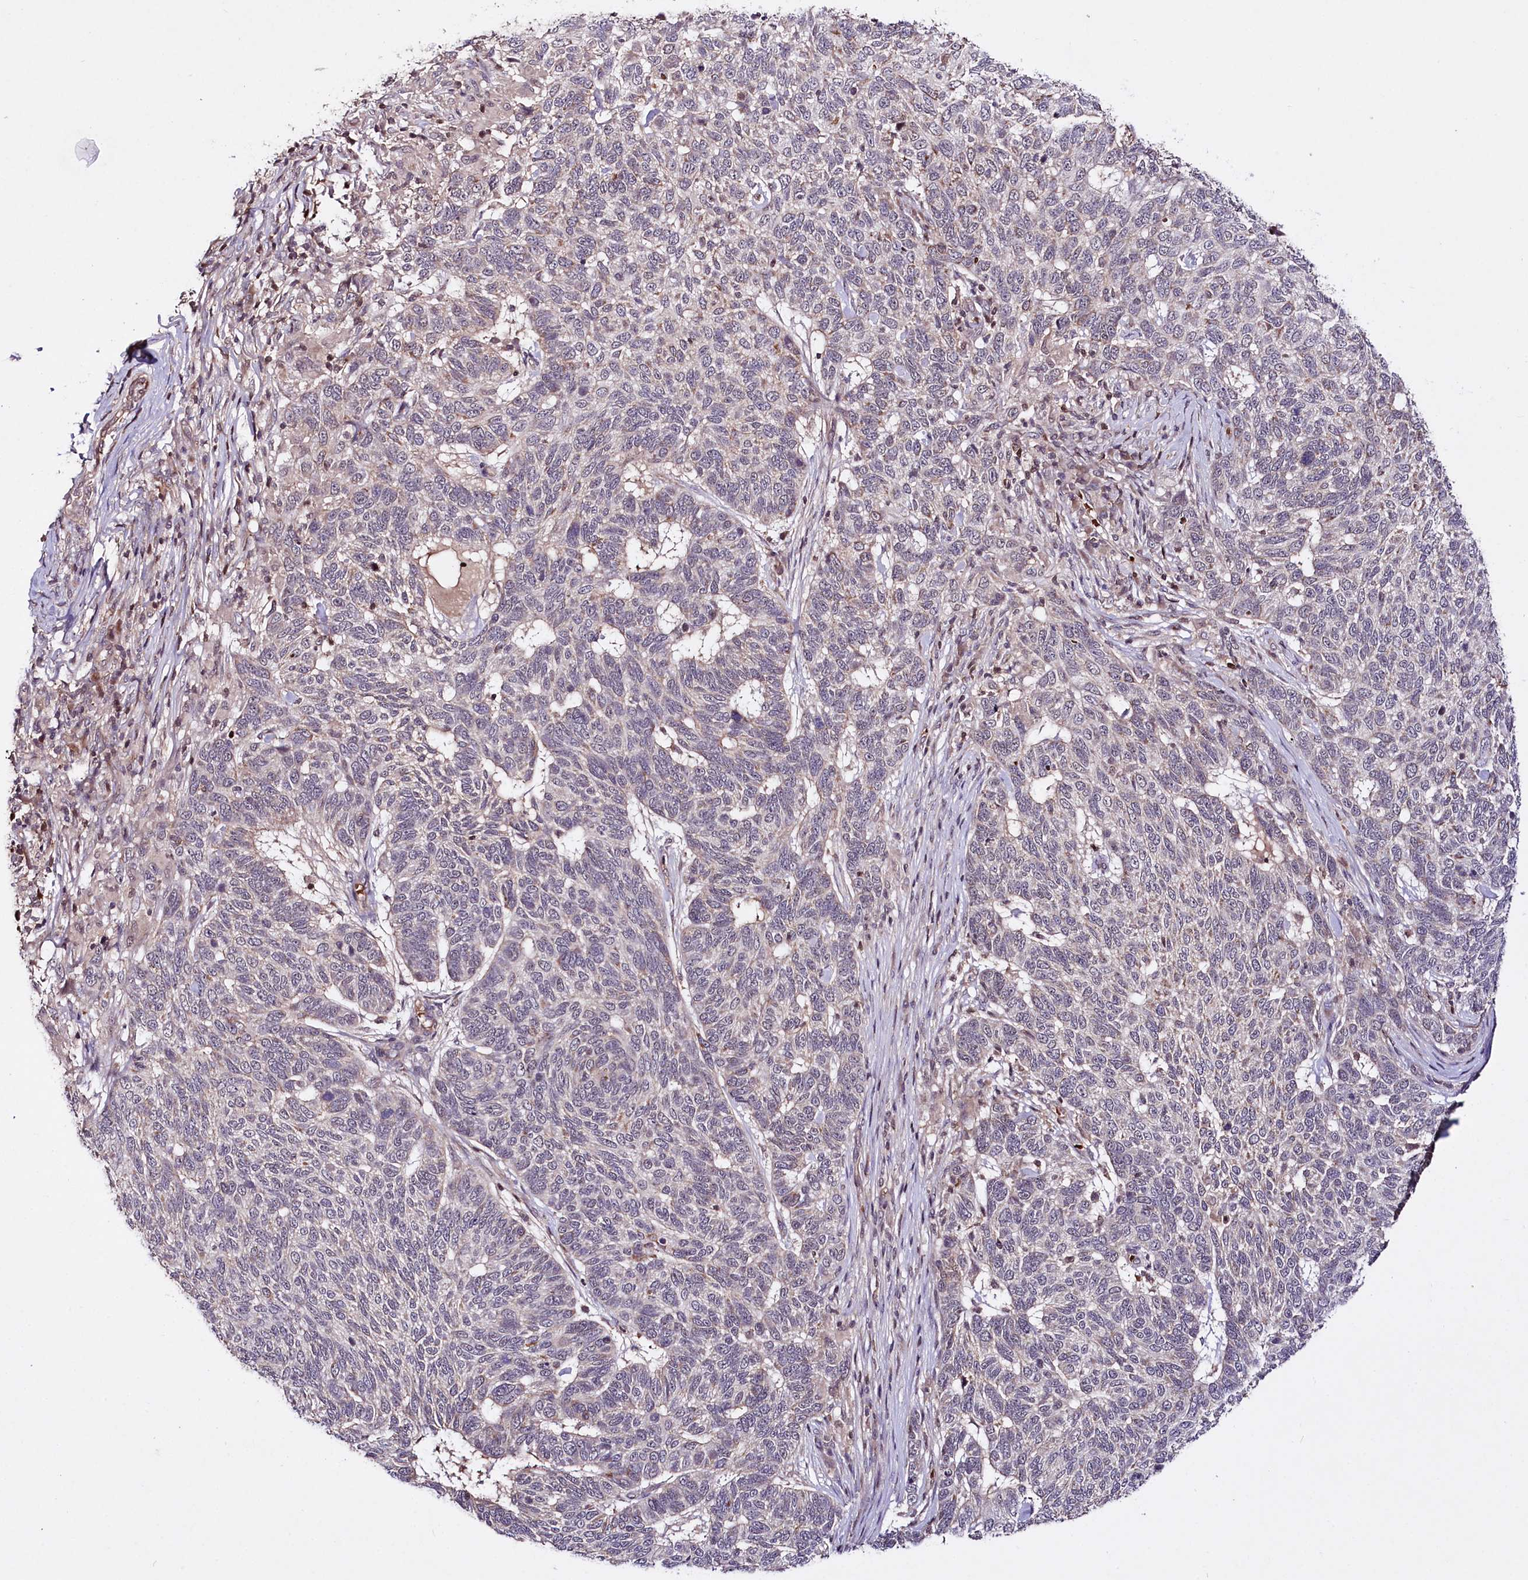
{"staining": {"intensity": "weak", "quantity": "<25%", "location": "cytoplasmic/membranous"}, "tissue": "skin cancer", "cell_type": "Tumor cells", "image_type": "cancer", "snomed": [{"axis": "morphology", "description": "Basal cell carcinoma"}, {"axis": "topography", "description": "Skin"}], "caption": "The histopathology image demonstrates no significant expression in tumor cells of basal cell carcinoma (skin).", "gene": "TAFAZZIN", "patient": {"sex": "female", "age": 65}}